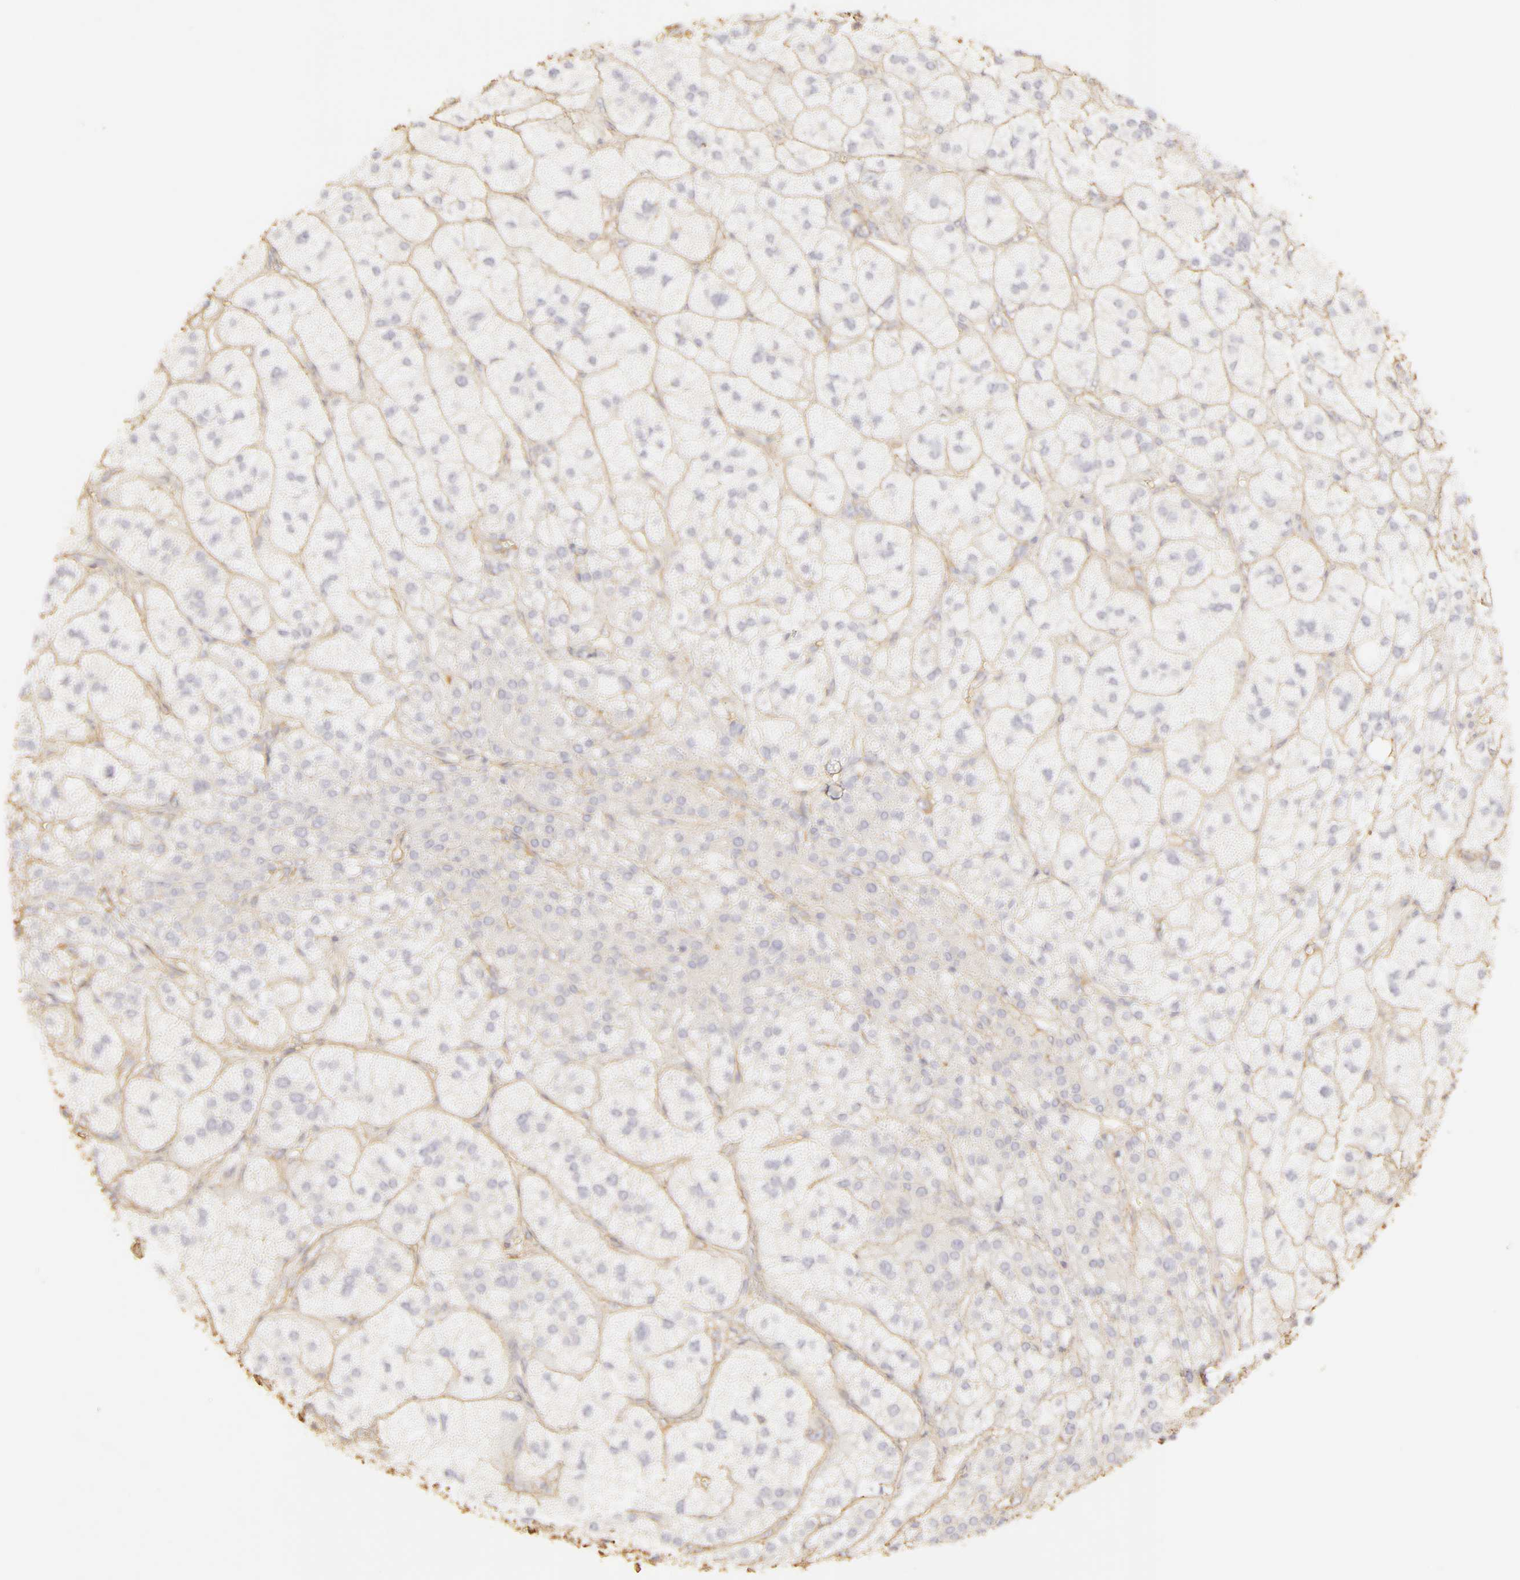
{"staining": {"intensity": "weak", "quantity": "<25%", "location": "cytoplasmic/membranous"}, "tissue": "adrenal gland", "cell_type": "Glandular cells", "image_type": "normal", "snomed": [{"axis": "morphology", "description": "Normal tissue, NOS"}, {"axis": "topography", "description": "Adrenal gland"}], "caption": "Immunohistochemical staining of benign human adrenal gland exhibits no significant positivity in glandular cells.", "gene": "COL4A1", "patient": {"sex": "female", "age": 60}}